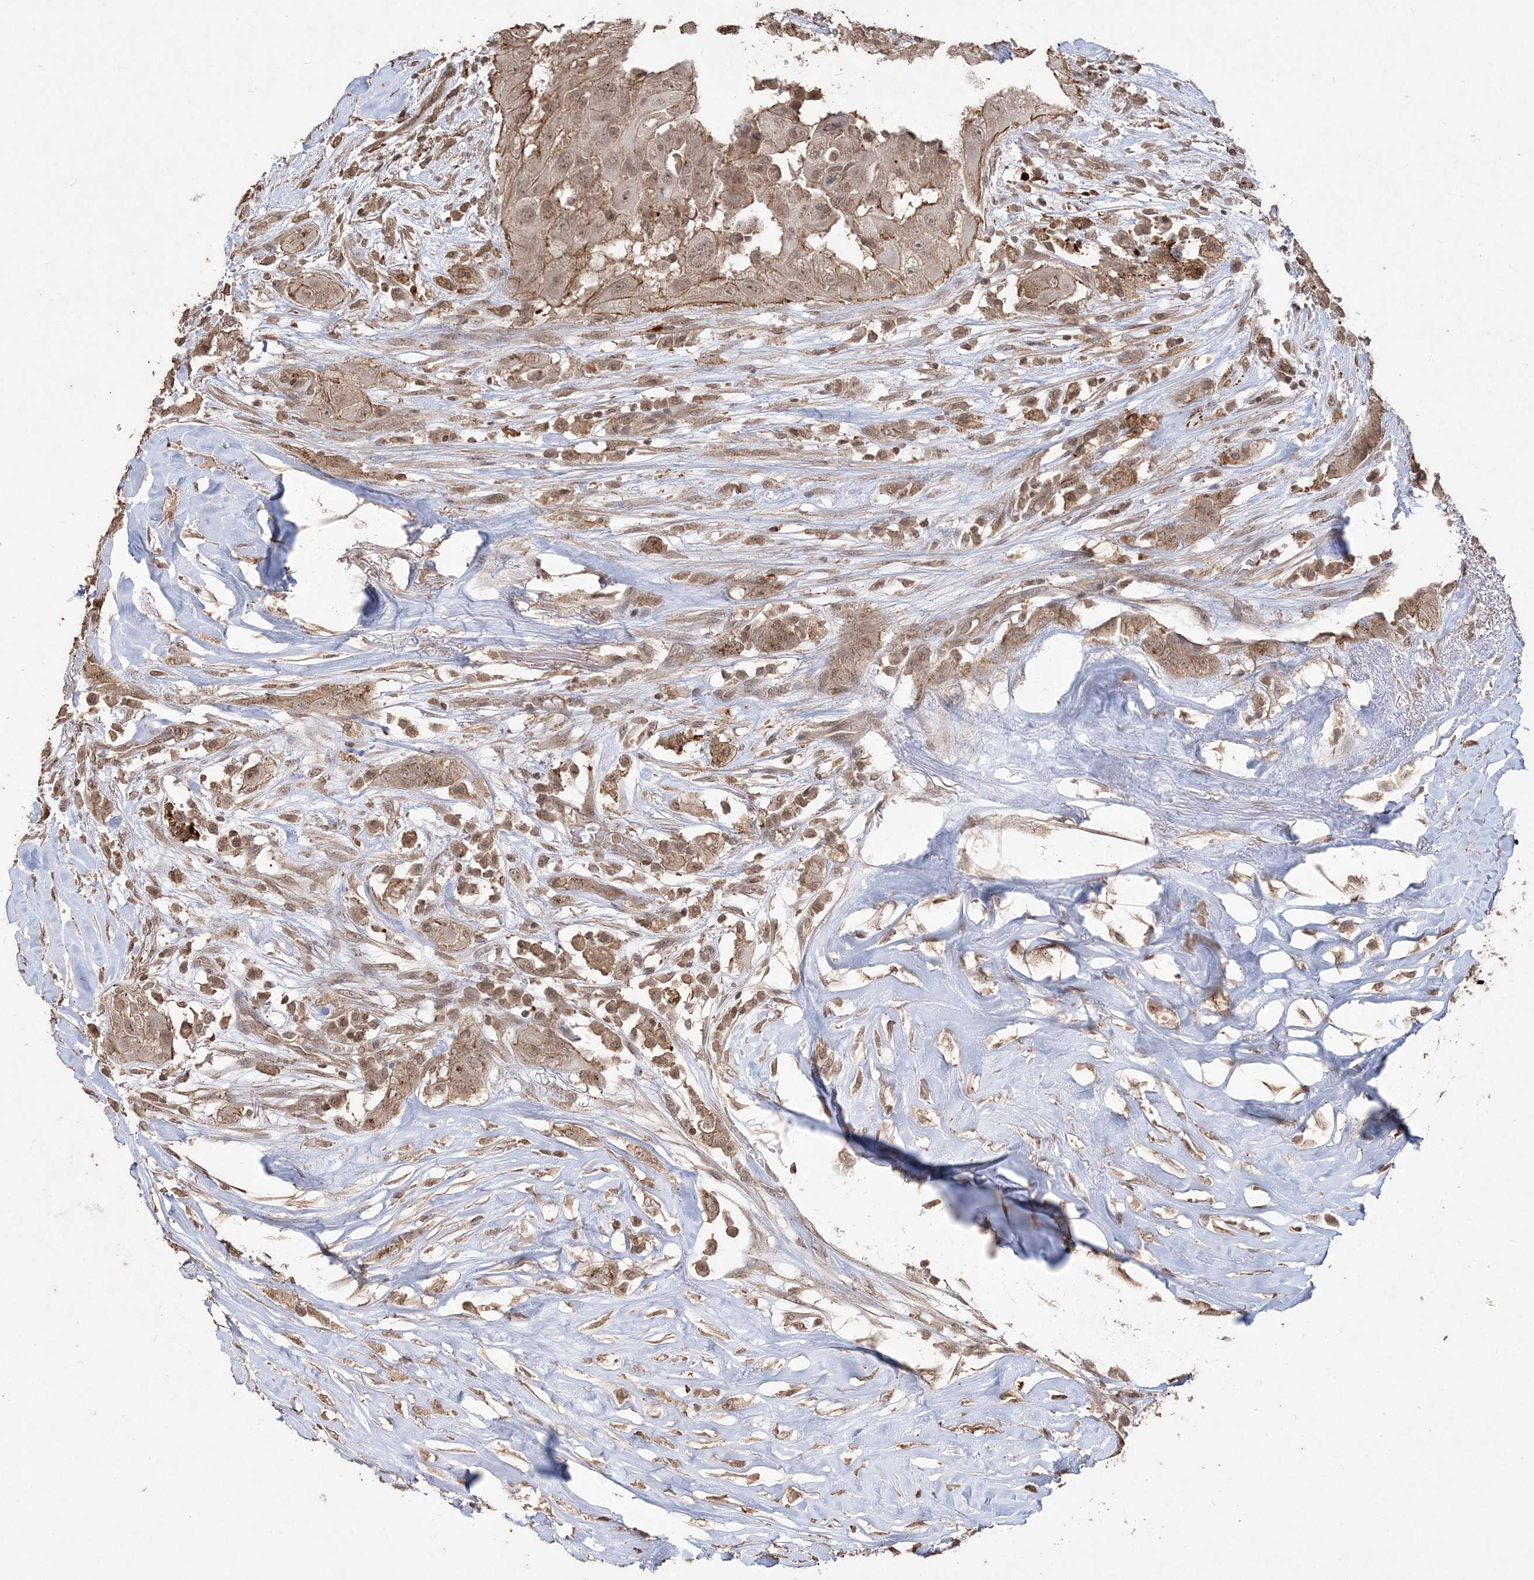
{"staining": {"intensity": "moderate", "quantity": ">75%", "location": "cytoplasmic/membranous,nuclear"}, "tissue": "thyroid cancer", "cell_type": "Tumor cells", "image_type": "cancer", "snomed": [{"axis": "morphology", "description": "Papillary adenocarcinoma, NOS"}, {"axis": "topography", "description": "Thyroid gland"}], "caption": "Human thyroid cancer (papillary adenocarcinoma) stained for a protein (brown) shows moderate cytoplasmic/membranous and nuclear positive staining in approximately >75% of tumor cells.", "gene": "EHHADH", "patient": {"sex": "female", "age": 59}}